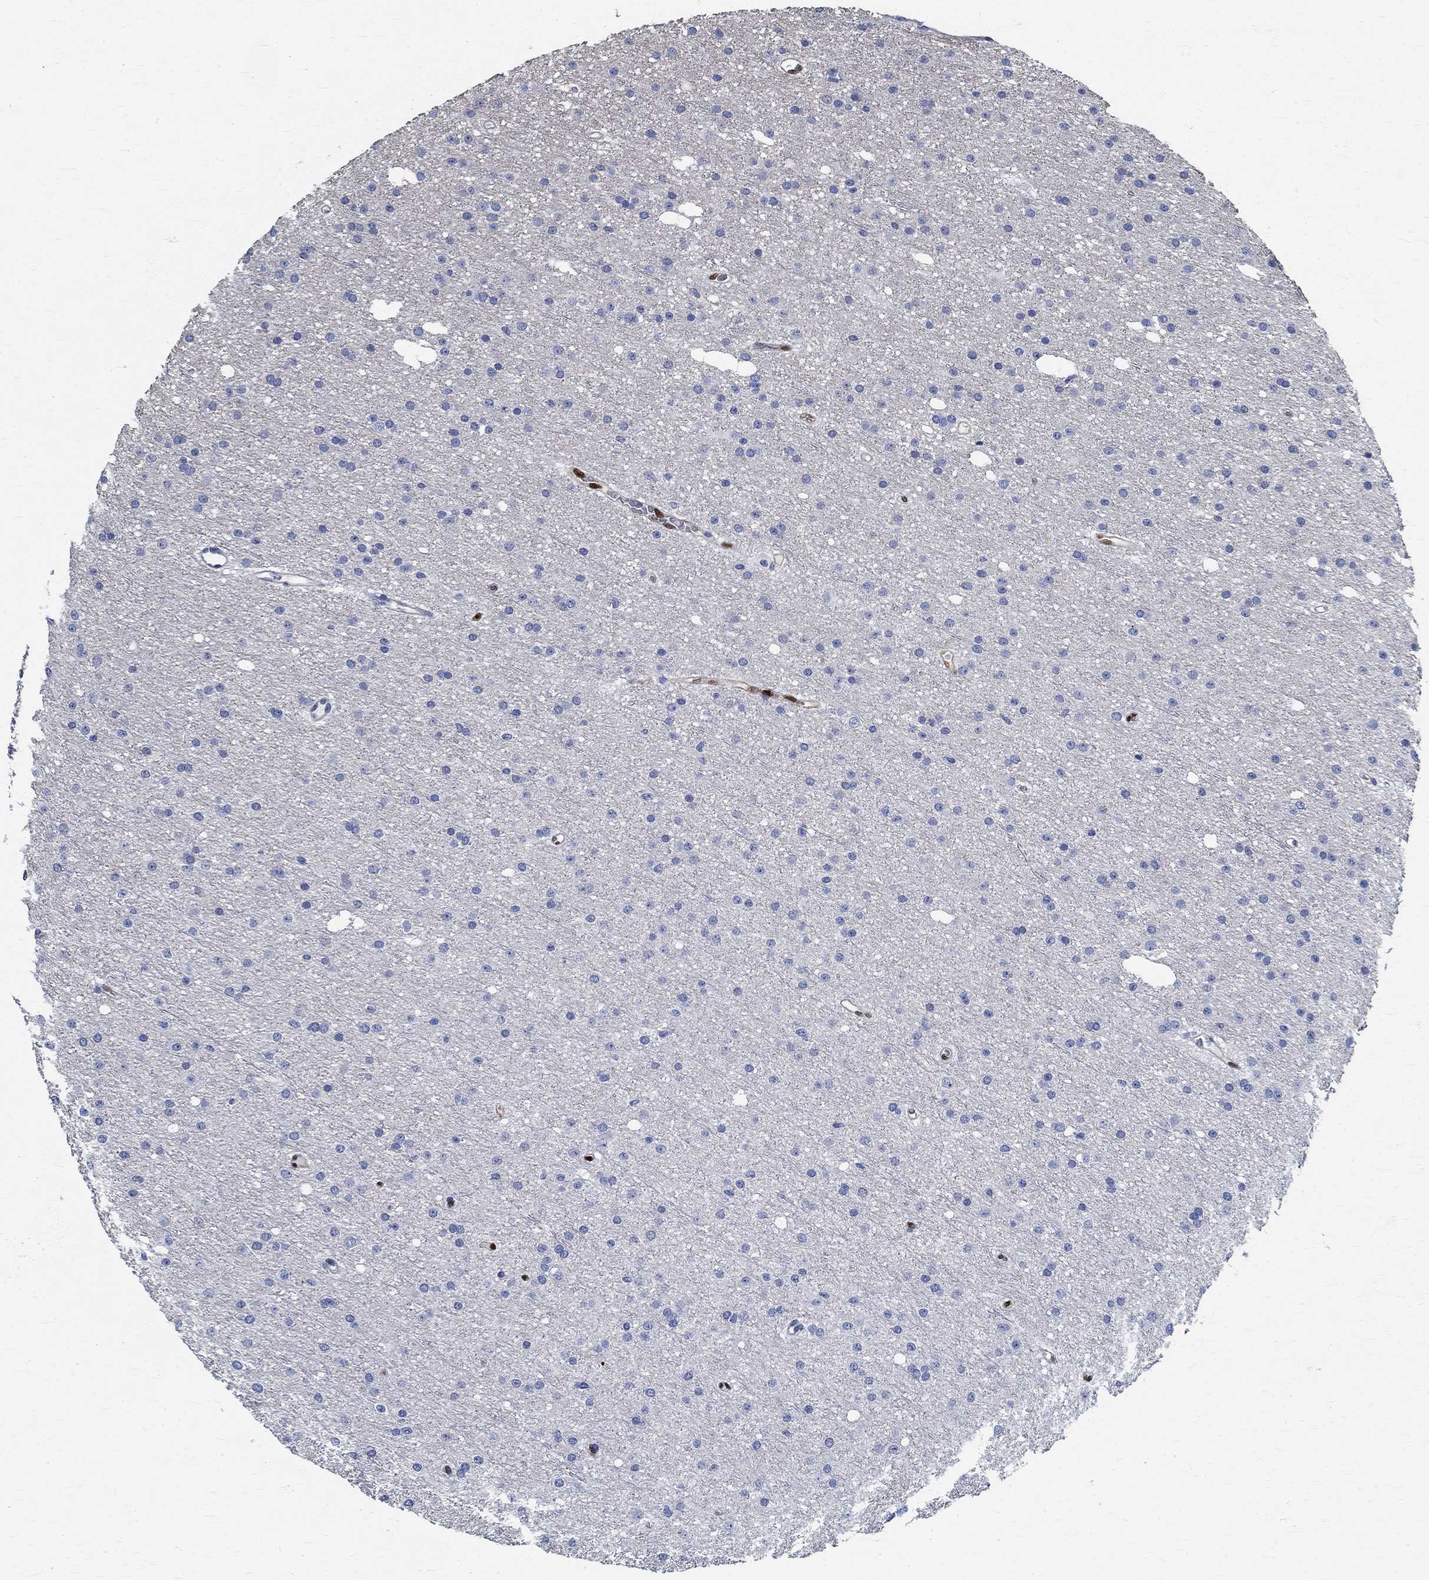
{"staining": {"intensity": "negative", "quantity": "none", "location": "none"}, "tissue": "glioma", "cell_type": "Tumor cells", "image_type": "cancer", "snomed": [{"axis": "morphology", "description": "Glioma, malignant, Low grade"}, {"axis": "topography", "description": "Brain"}], "caption": "IHC photomicrograph of neoplastic tissue: glioma stained with DAB demonstrates no significant protein expression in tumor cells.", "gene": "PRX", "patient": {"sex": "male", "age": 27}}